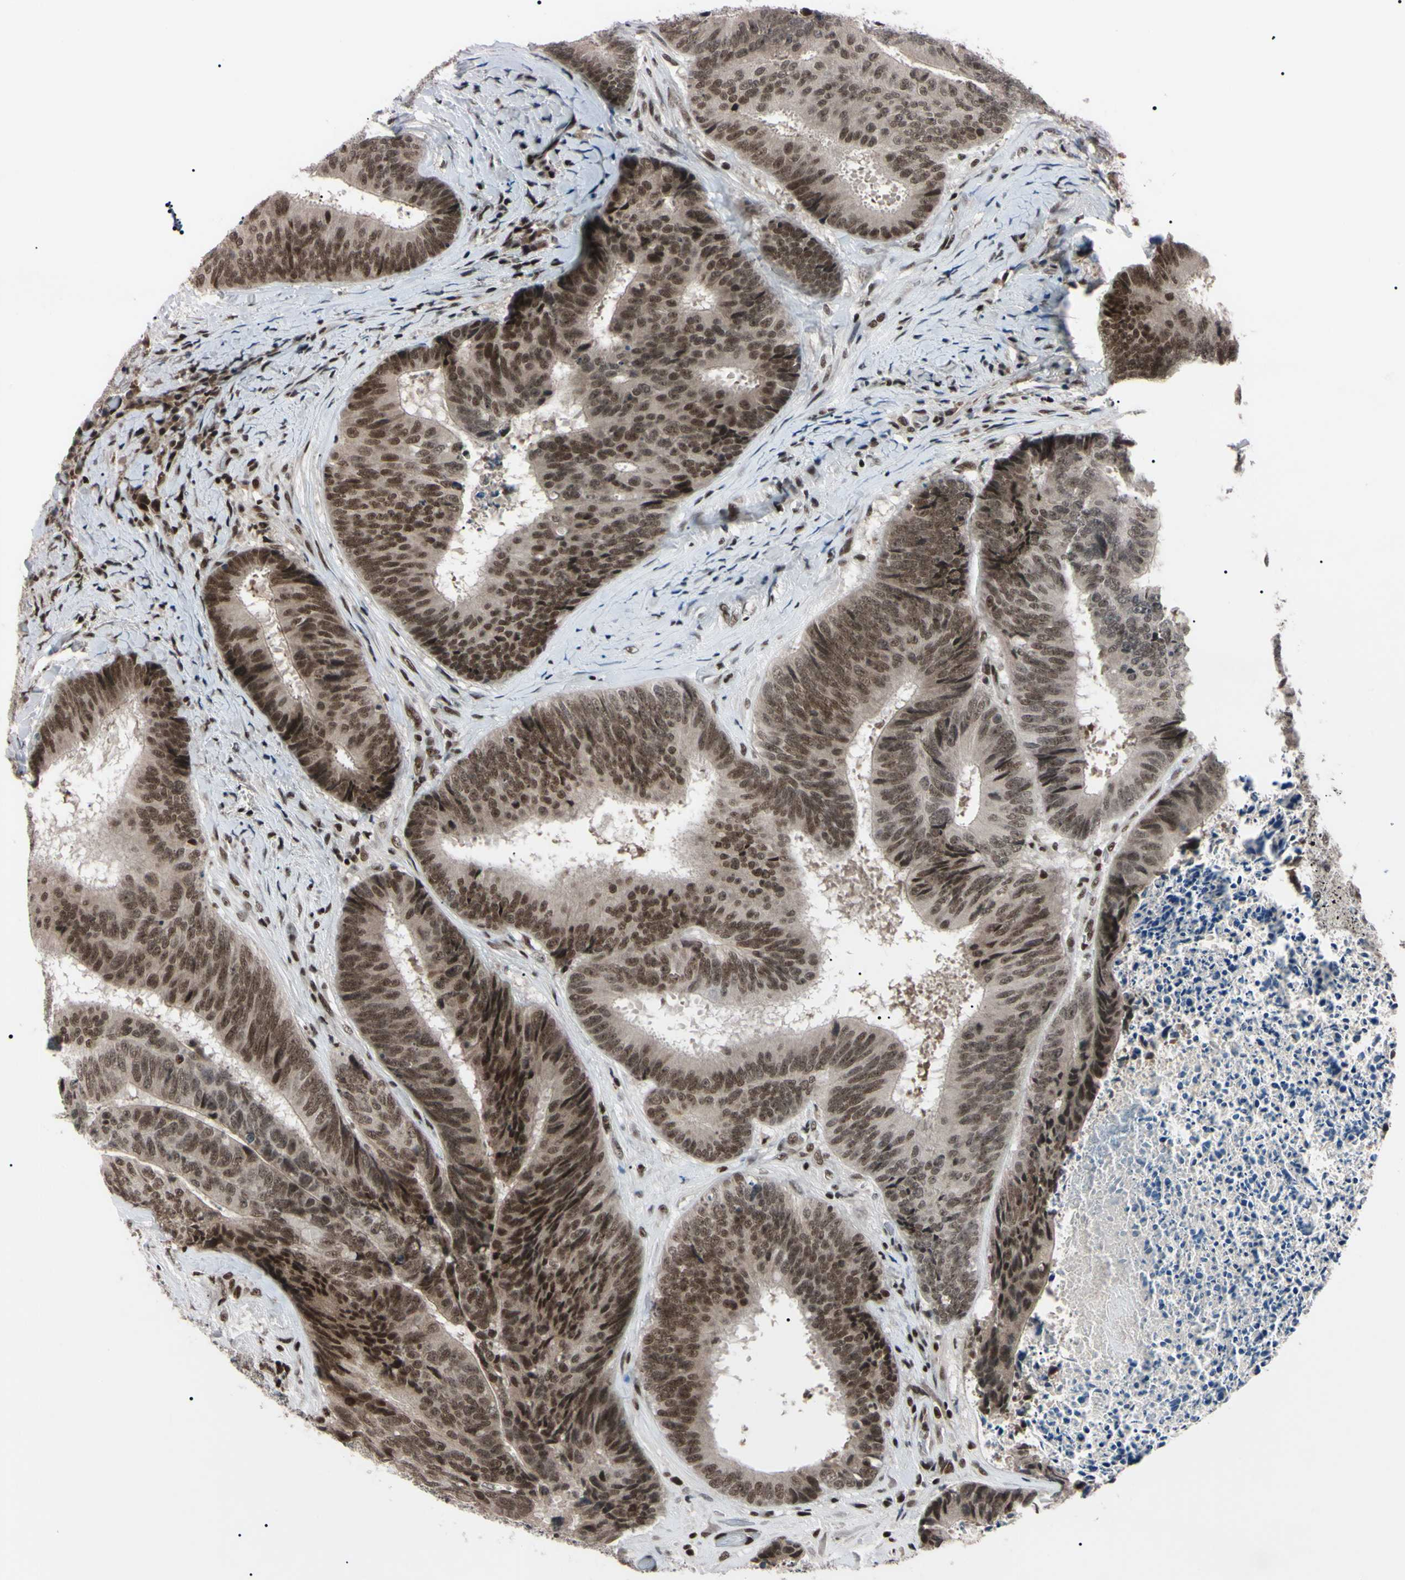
{"staining": {"intensity": "moderate", "quantity": ">75%", "location": "nuclear"}, "tissue": "colorectal cancer", "cell_type": "Tumor cells", "image_type": "cancer", "snomed": [{"axis": "morphology", "description": "Adenocarcinoma, NOS"}, {"axis": "topography", "description": "Rectum"}], "caption": "Human adenocarcinoma (colorectal) stained with a protein marker demonstrates moderate staining in tumor cells.", "gene": "YY1", "patient": {"sex": "male", "age": 72}}